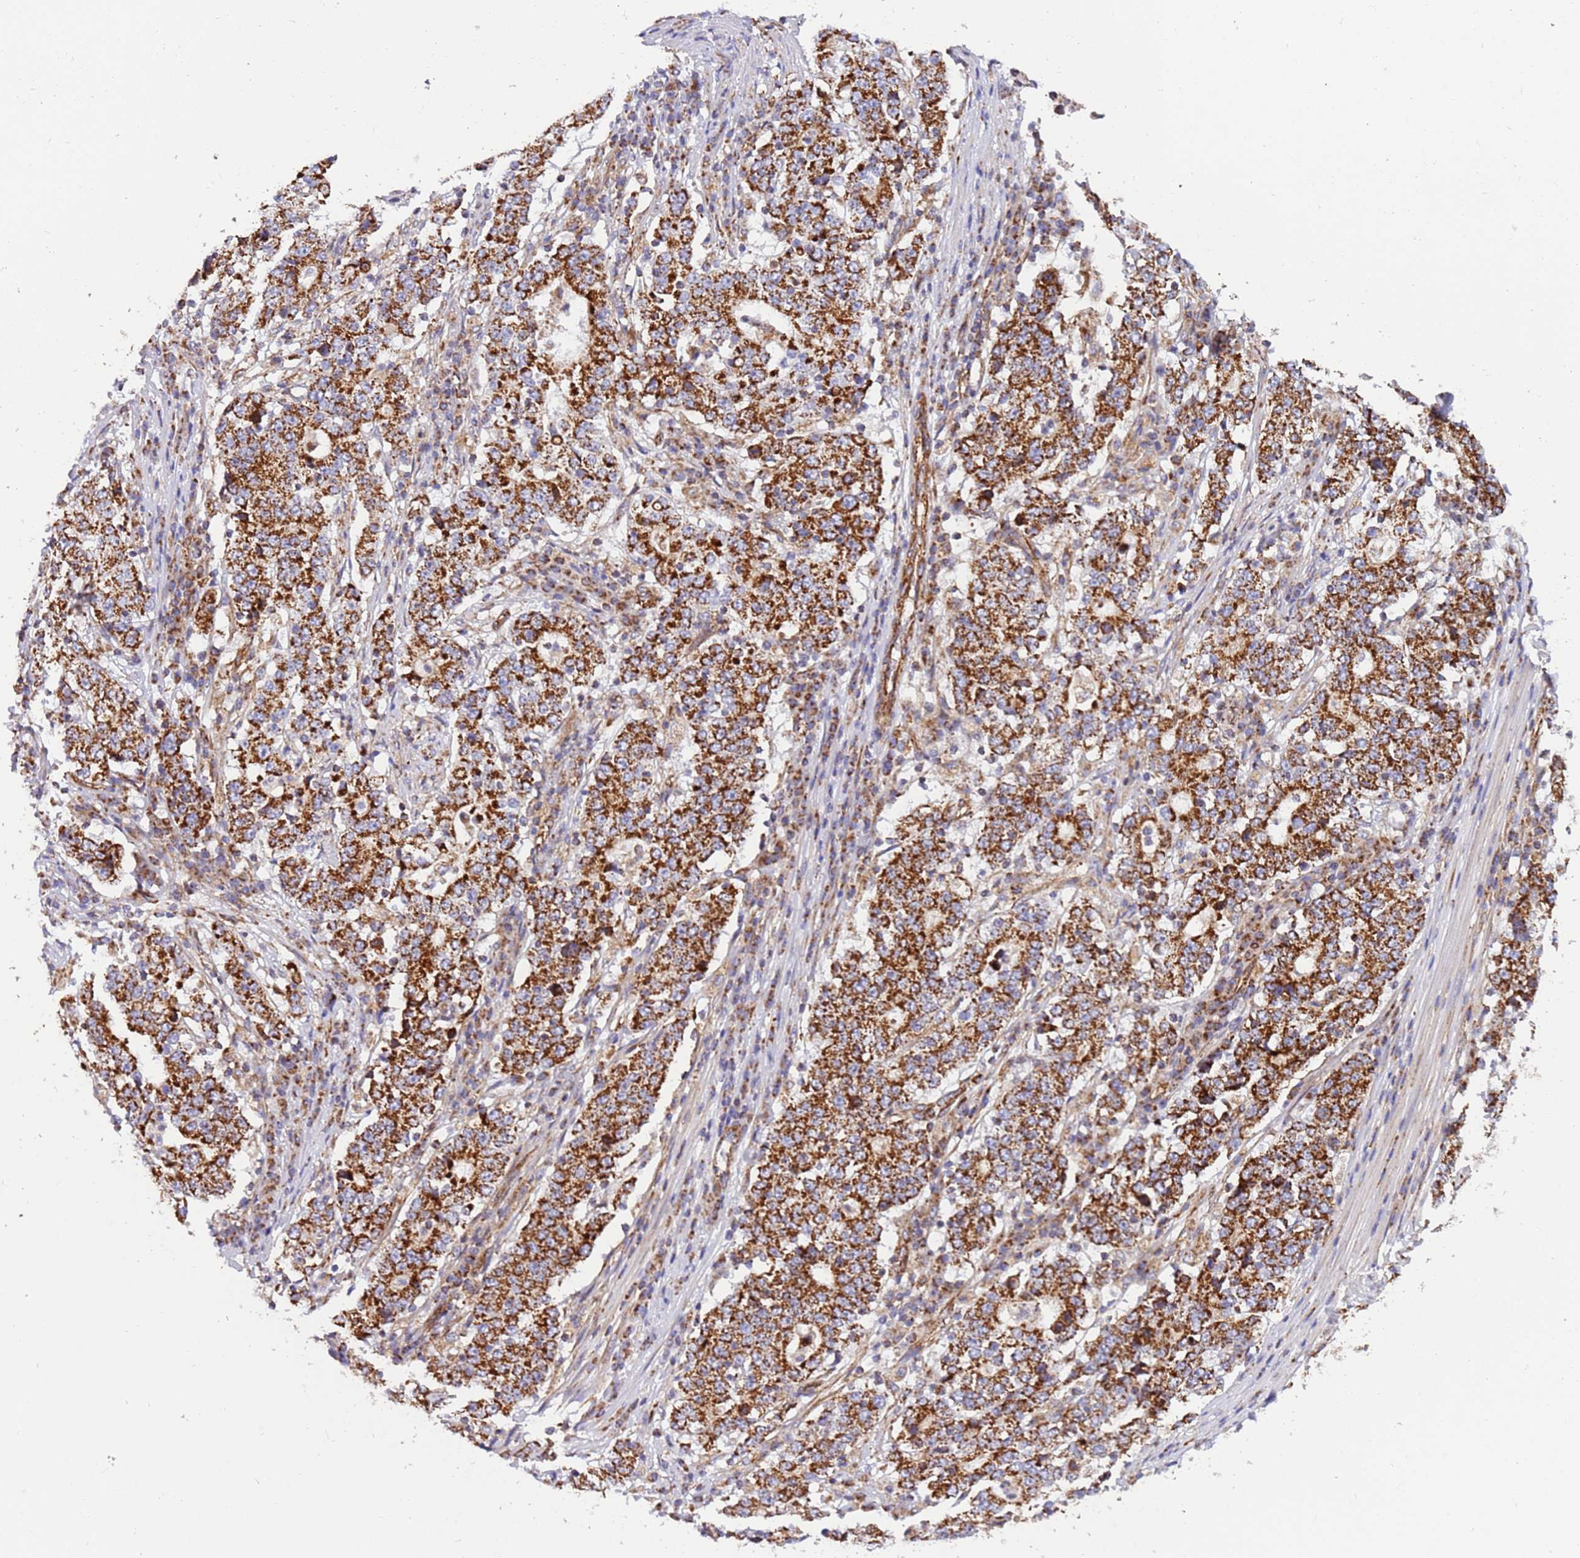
{"staining": {"intensity": "strong", "quantity": ">75%", "location": "cytoplasmic/membranous"}, "tissue": "stomach cancer", "cell_type": "Tumor cells", "image_type": "cancer", "snomed": [{"axis": "morphology", "description": "Adenocarcinoma, NOS"}, {"axis": "topography", "description": "Stomach"}], "caption": "This is a photomicrograph of immunohistochemistry staining of adenocarcinoma (stomach), which shows strong staining in the cytoplasmic/membranous of tumor cells.", "gene": "MRPL20", "patient": {"sex": "male", "age": 59}}